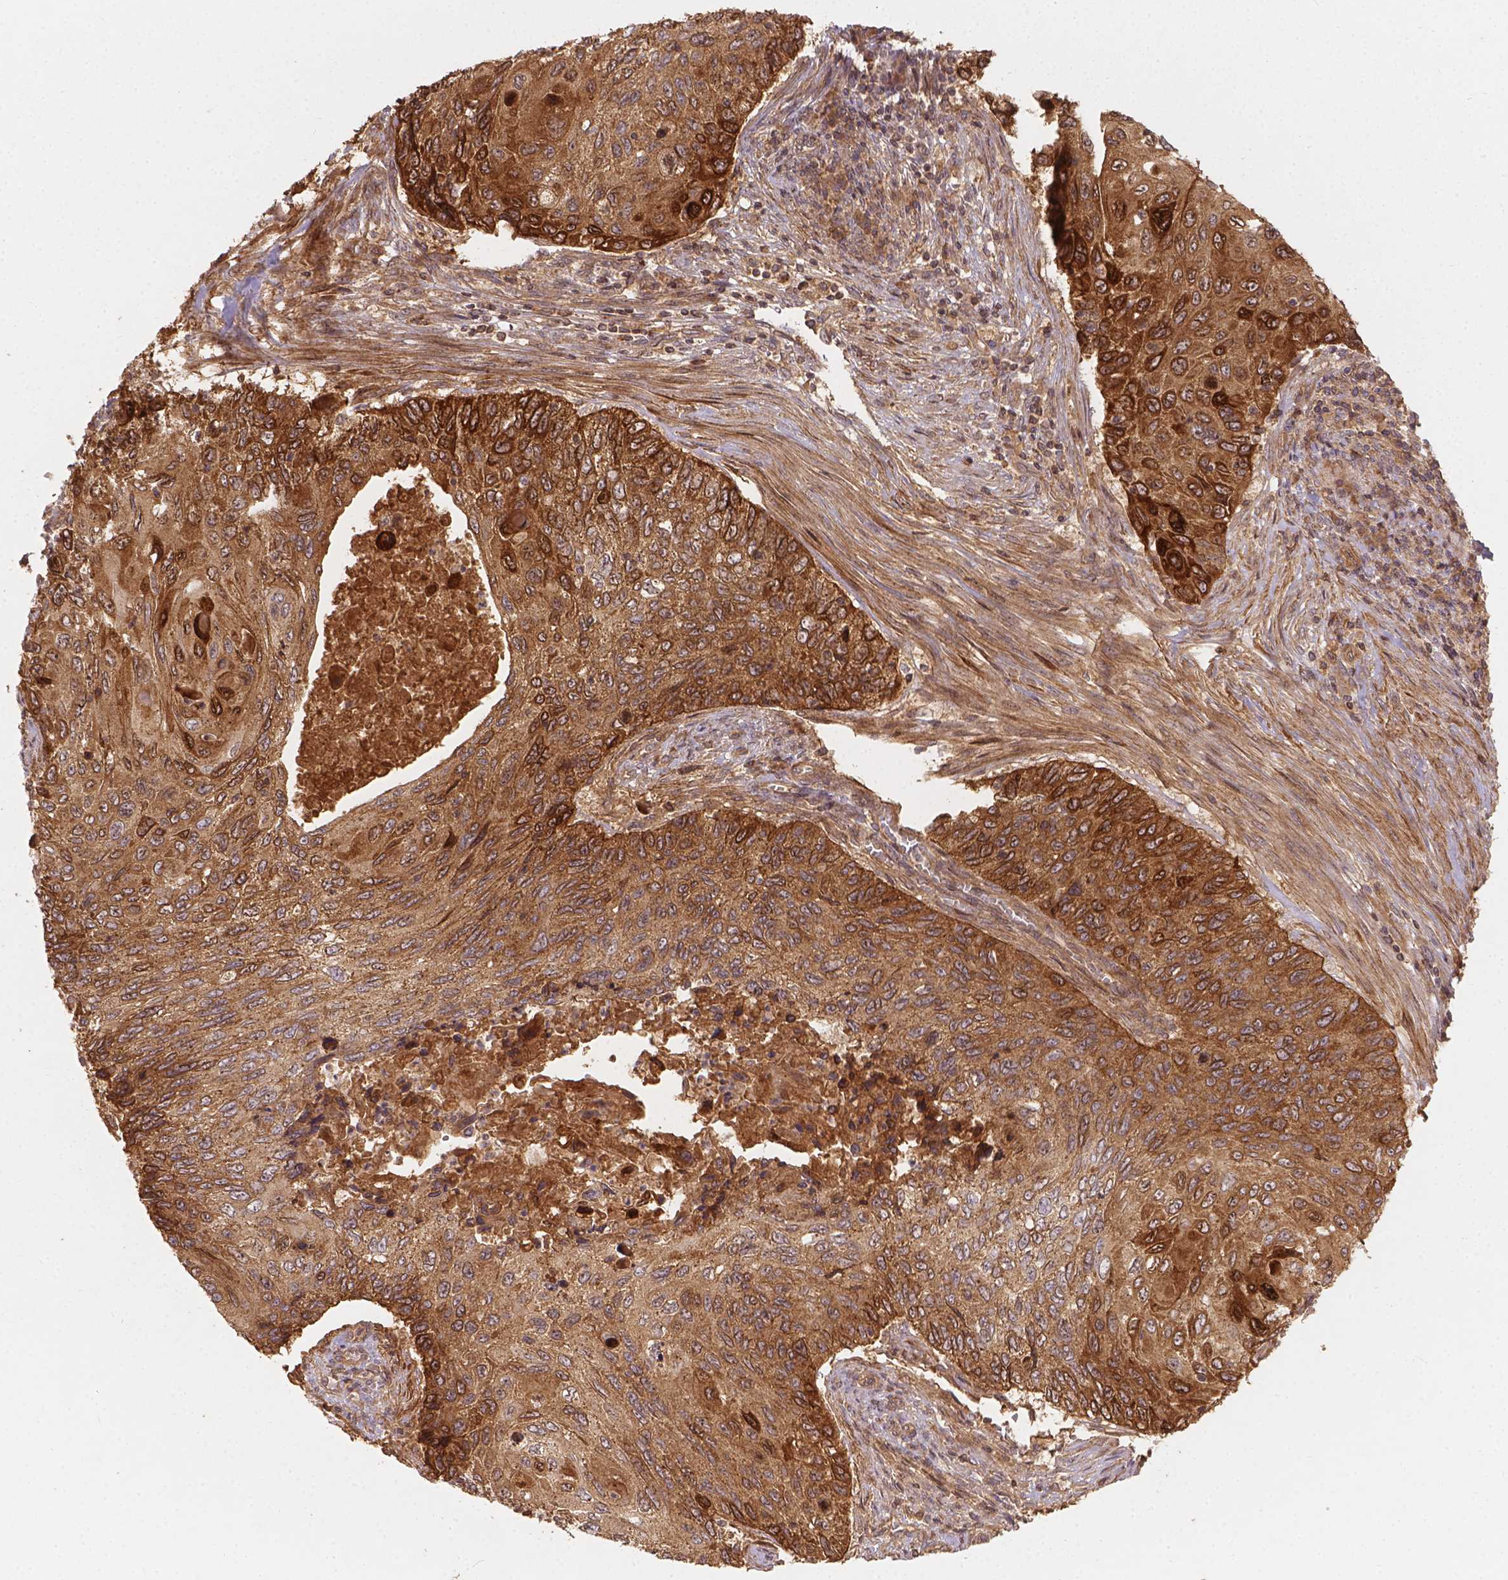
{"staining": {"intensity": "strong", "quantity": ">75%", "location": "cytoplasmic/membranous"}, "tissue": "cervical cancer", "cell_type": "Tumor cells", "image_type": "cancer", "snomed": [{"axis": "morphology", "description": "Squamous cell carcinoma, NOS"}, {"axis": "topography", "description": "Cervix"}], "caption": "Tumor cells demonstrate strong cytoplasmic/membranous expression in about >75% of cells in squamous cell carcinoma (cervical). (DAB (3,3'-diaminobenzidine) IHC, brown staining for protein, blue staining for nuclei).", "gene": "XPR1", "patient": {"sex": "female", "age": 70}}